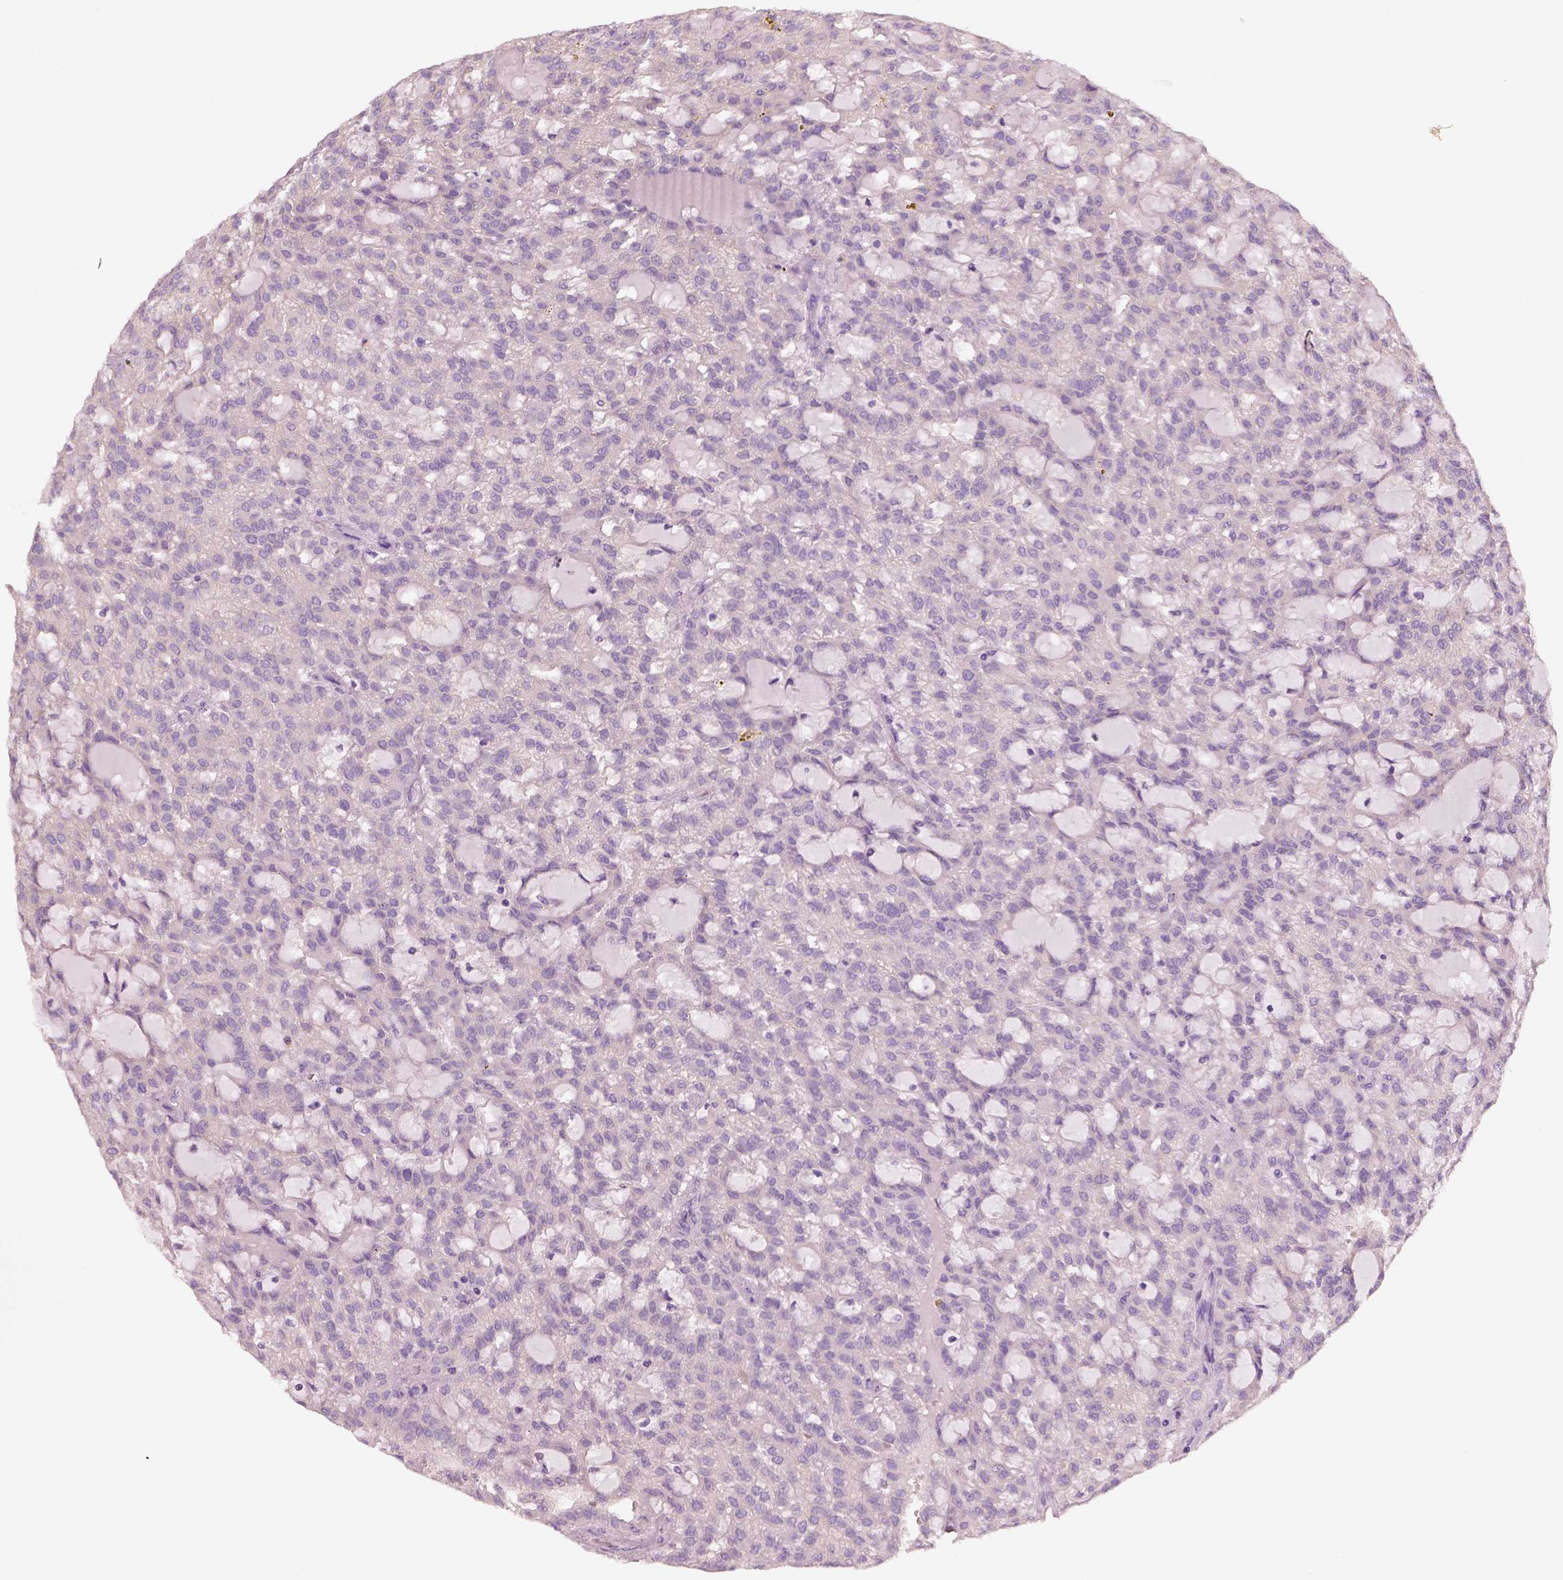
{"staining": {"intensity": "negative", "quantity": "none", "location": "none"}, "tissue": "renal cancer", "cell_type": "Tumor cells", "image_type": "cancer", "snomed": [{"axis": "morphology", "description": "Adenocarcinoma, NOS"}, {"axis": "topography", "description": "Kidney"}], "caption": "Tumor cells show no significant protein expression in renal cancer.", "gene": "ELSPBP1", "patient": {"sex": "male", "age": 63}}